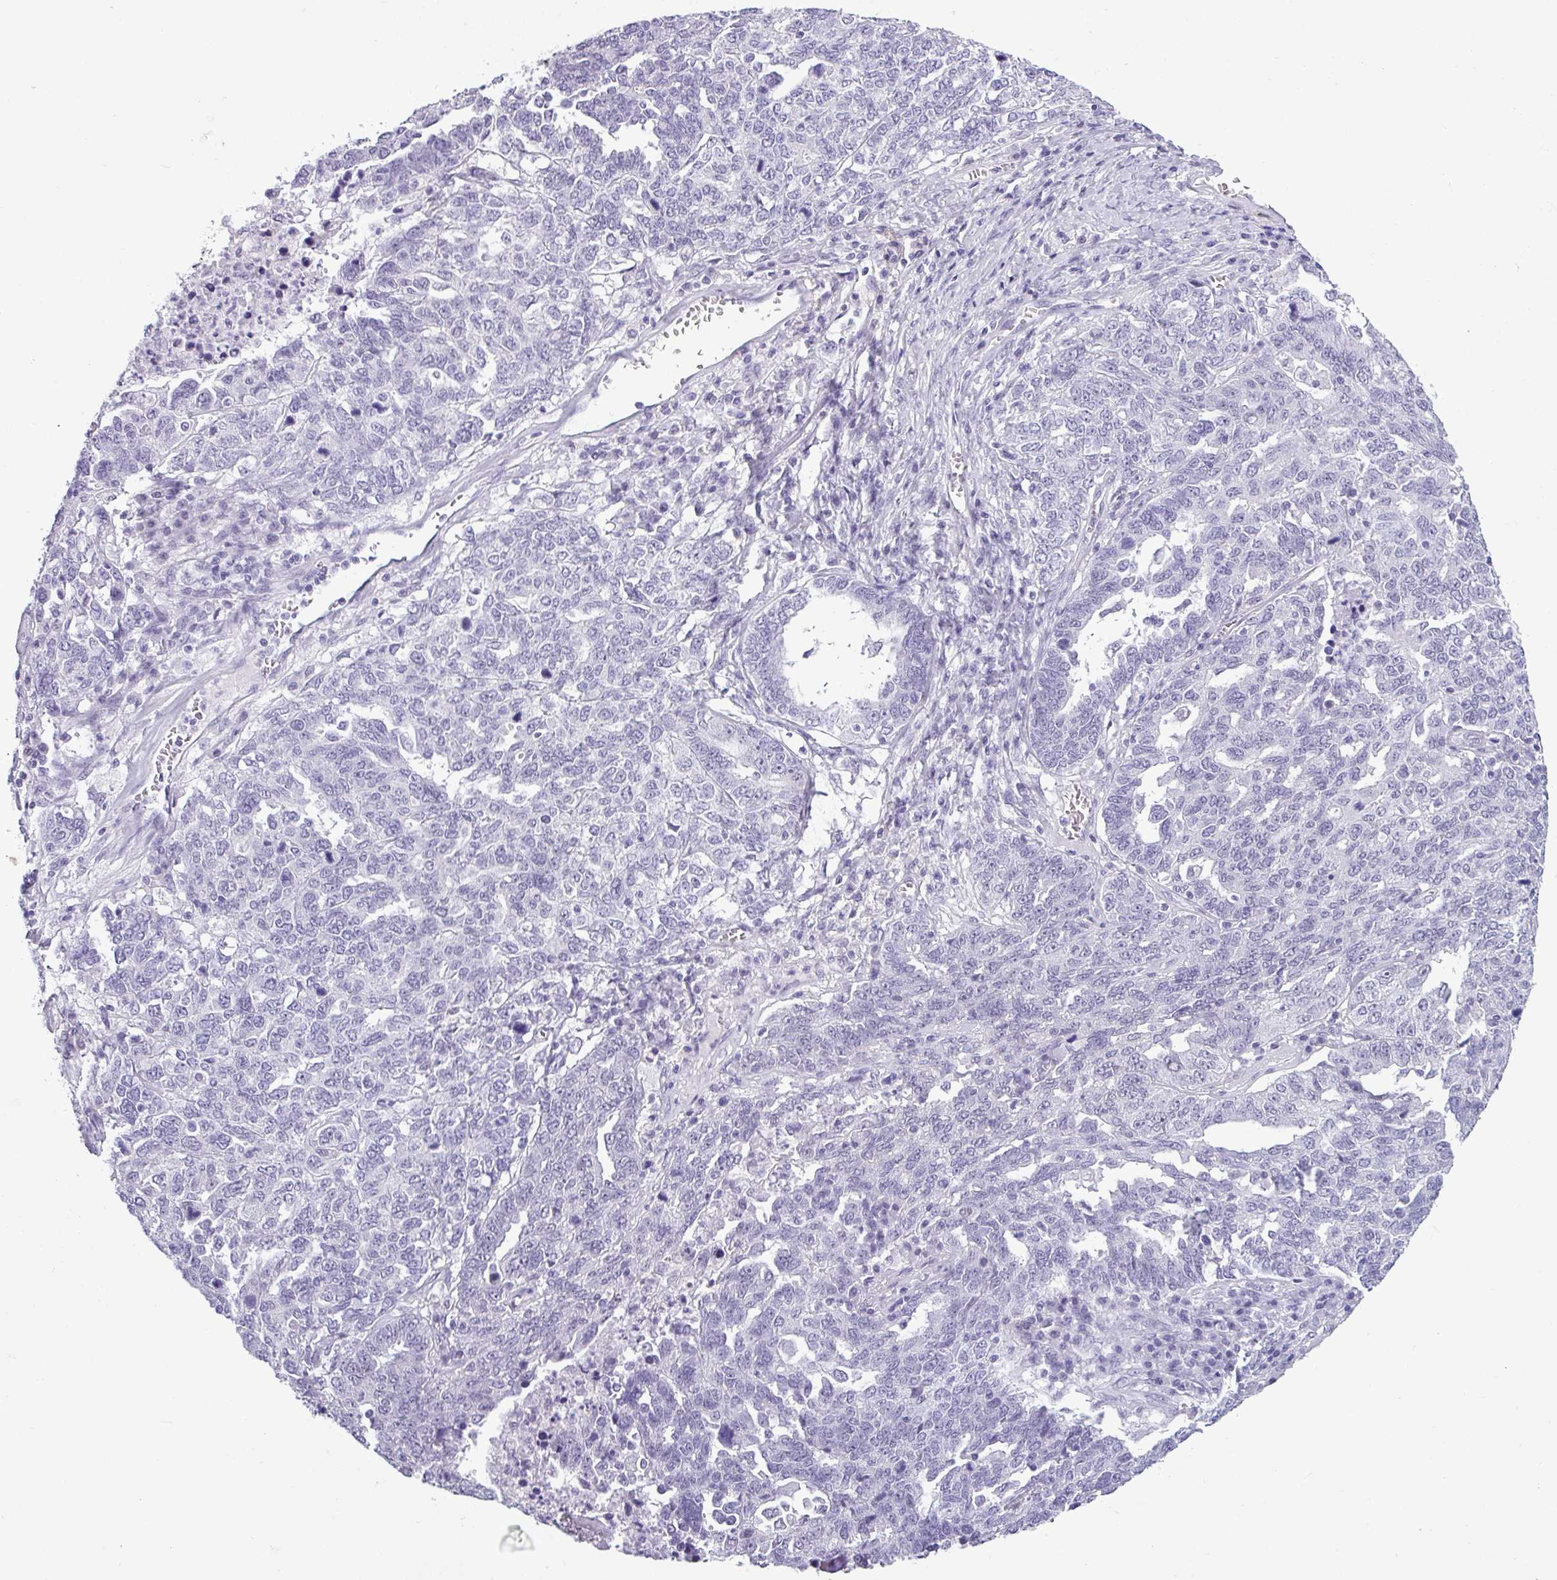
{"staining": {"intensity": "negative", "quantity": "none", "location": "none"}, "tissue": "ovarian cancer", "cell_type": "Tumor cells", "image_type": "cancer", "snomed": [{"axis": "morphology", "description": "Carcinoma, endometroid"}, {"axis": "topography", "description": "Ovary"}], "caption": "The histopathology image reveals no staining of tumor cells in ovarian cancer.", "gene": "SRGAP1", "patient": {"sex": "female", "age": 62}}